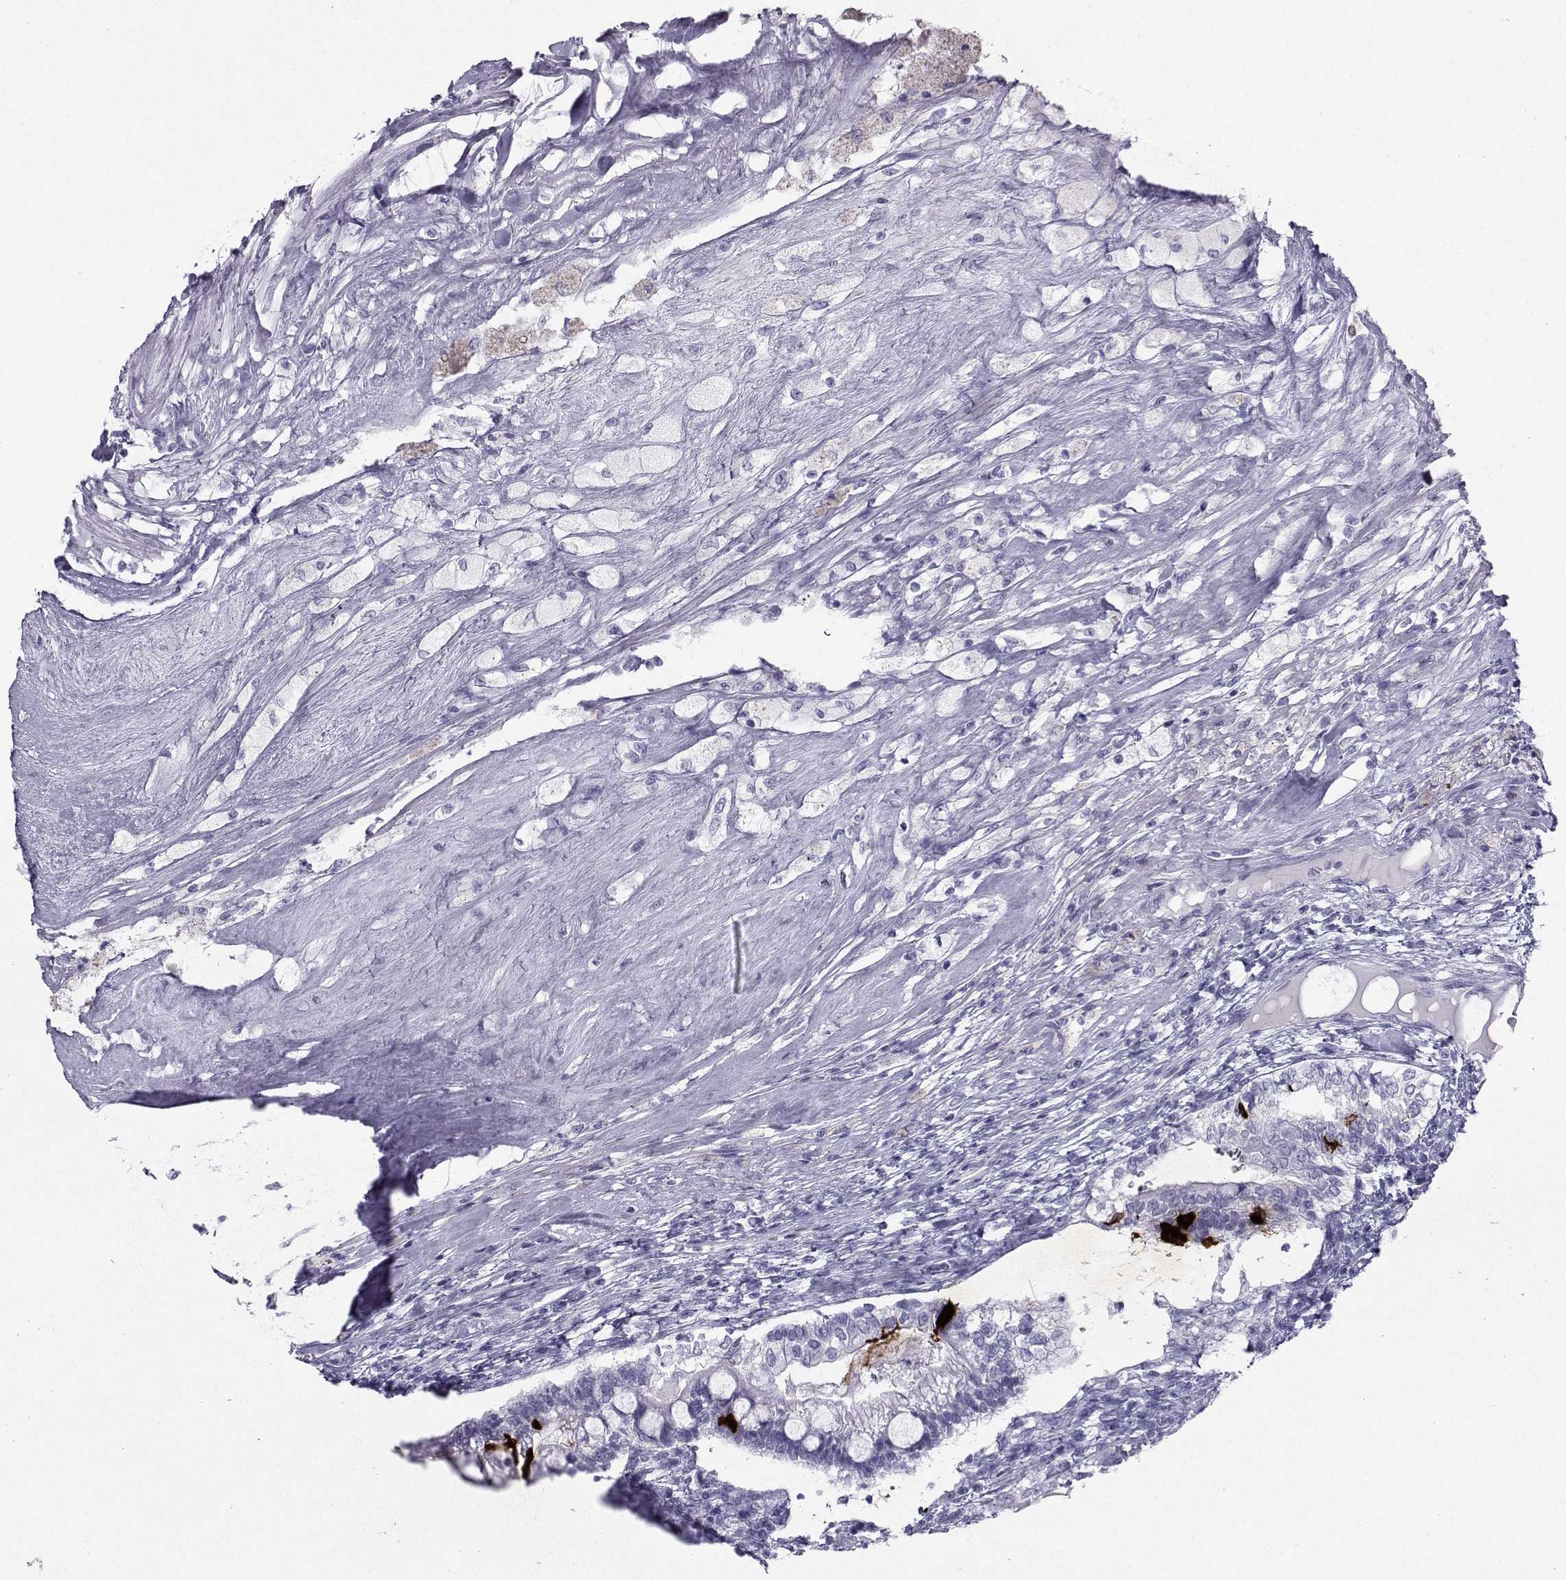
{"staining": {"intensity": "negative", "quantity": "none", "location": "none"}, "tissue": "testis cancer", "cell_type": "Tumor cells", "image_type": "cancer", "snomed": [{"axis": "morphology", "description": "Seminoma, NOS"}, {"axis": "morphology", "description": "Carcinoma, Embryonal, NOS"}, {"axis": "topography", "description": "Testis"}], "caption": "Immunohistochemistry (IHC) image of testis cancer (embryonal carcinoma) stained for a protein (brown), which demonstrates no expression in tumor cells.", "gene": "SST", "patient": {"sex": "male", "age": 41}}